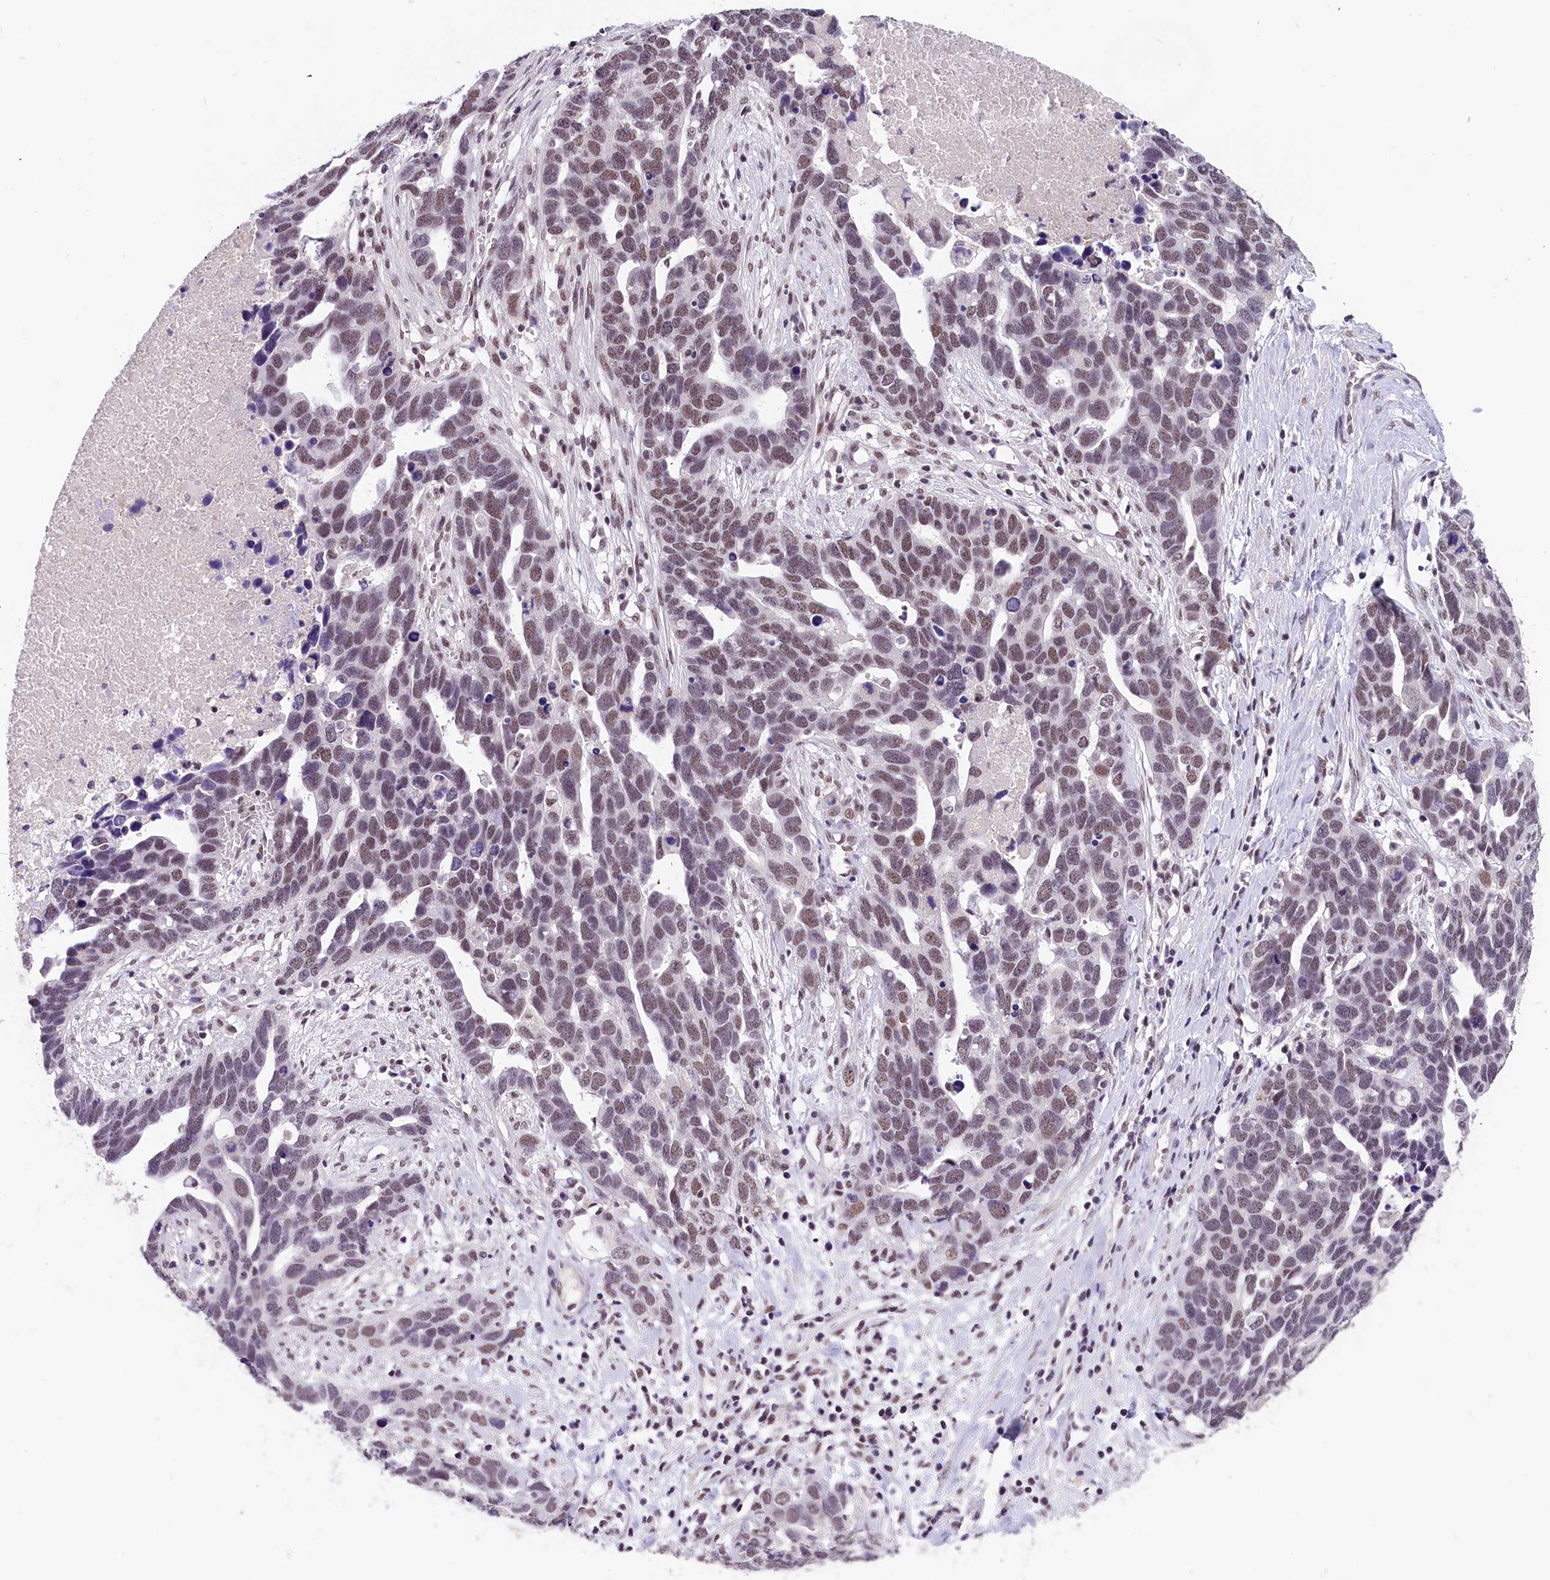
{"staining": {"intensity": "moderate", "quantity": ">75%", "location": "nuclear"}, "tissue": "ovarian cancer", "cell_type": "Tumor cells", "image_type": "cancer", "snomed": [{"axis": "morphology", "description": "Cystadenocarcinoma, serous, NOS"}, {"axis": "topography", "description": "Ovary"}], "caption": "Serous cystadenocarcinoma (ovarian) stained with DAB immunohistochemistry reveals medium levels of moderate nuclear staining in about >75% of tumor cells.", "gene": "ZC3H4", "patient": {"sex": "female", "age": 54}}